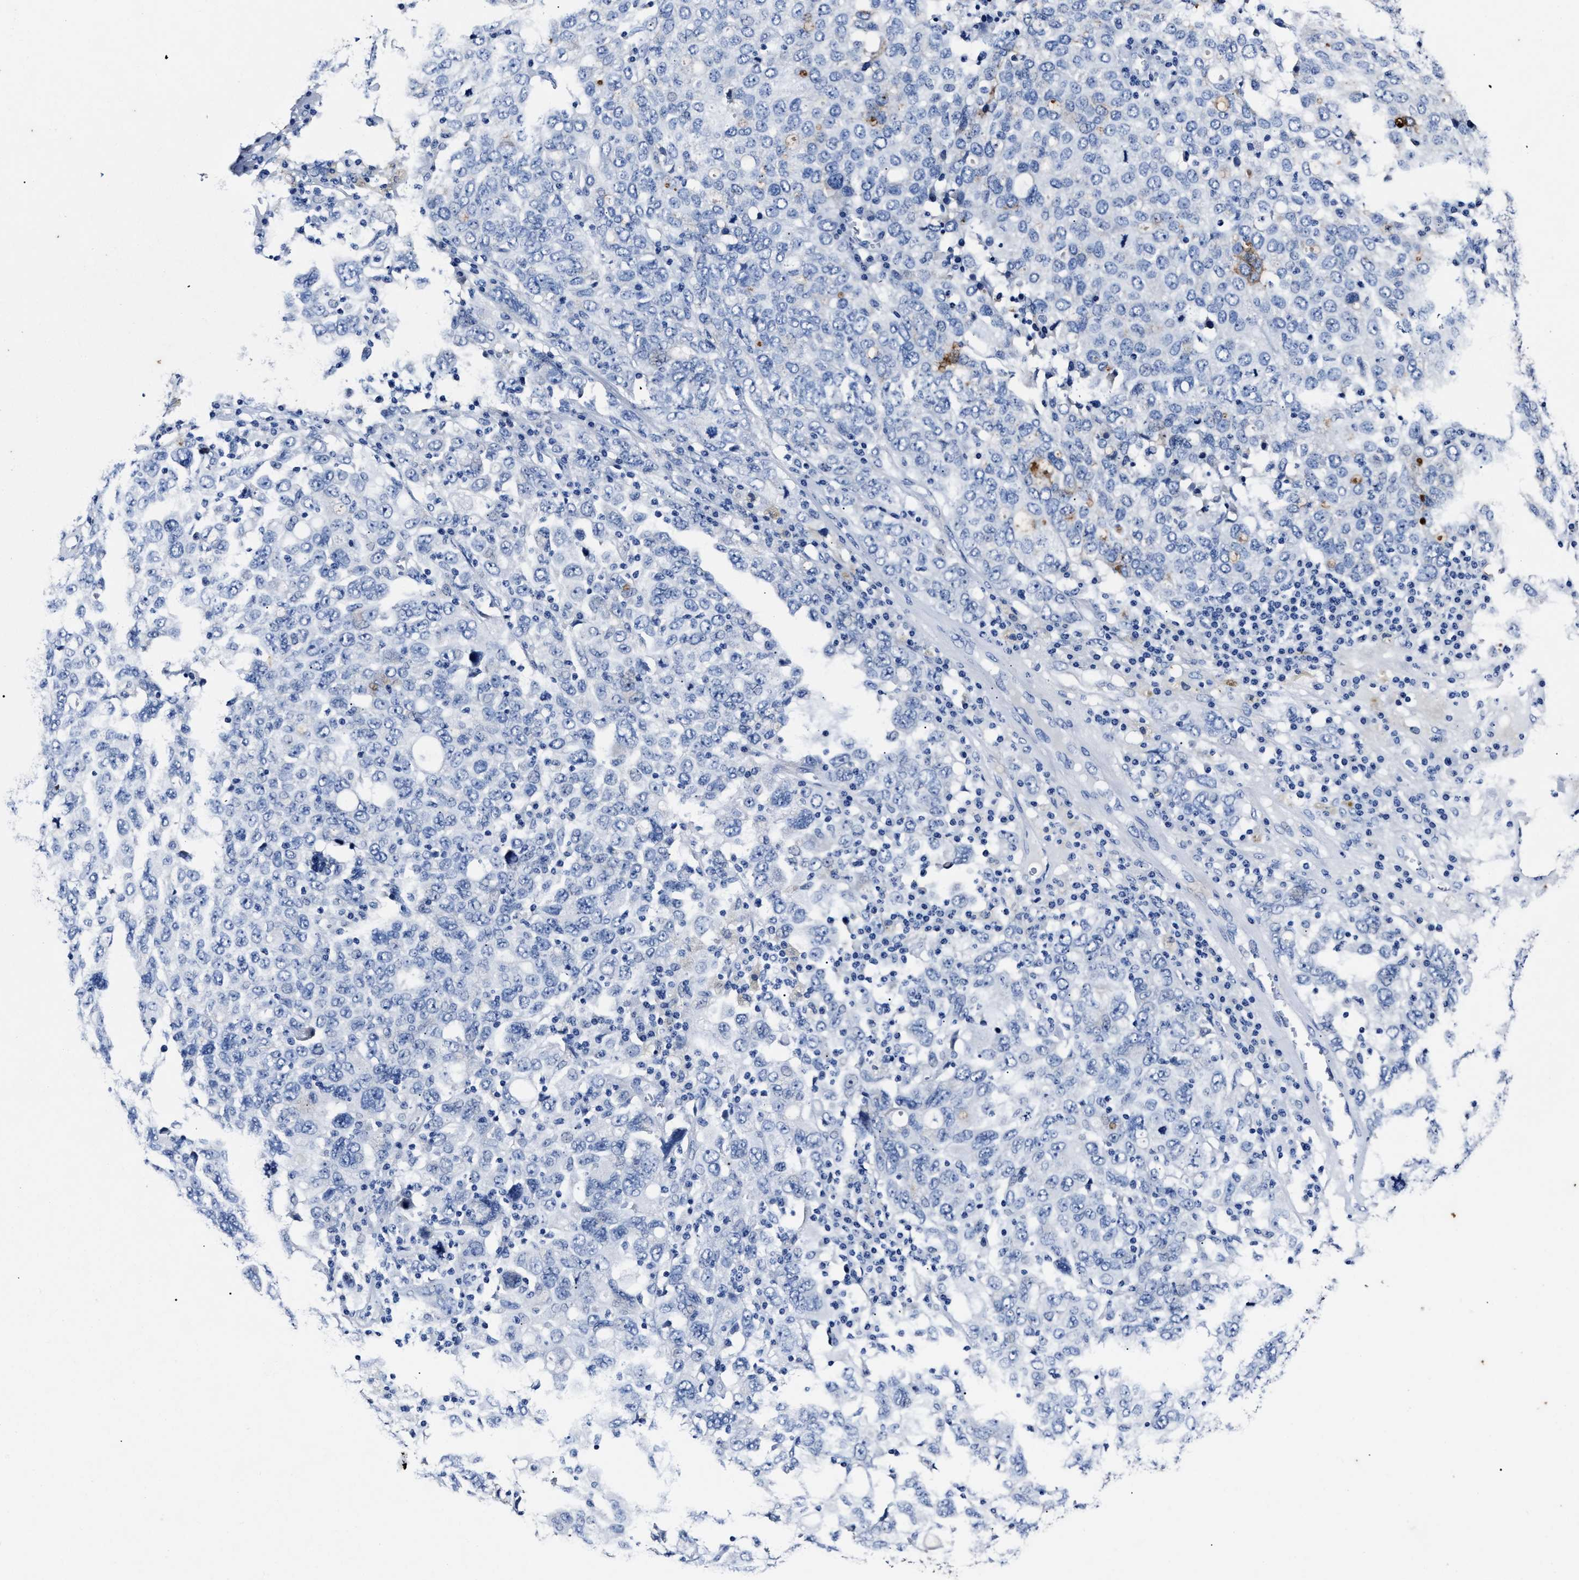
{"staining": {"intensity": "negative", "quantity": "none", "location": "none"}, "tissue": "ovarian cancer", "cell_type": "Tumor cells", "image_type": "cancer", "snomed": [{"axis": "morphology", "description": "Carcinoma, endometroid"}, {"axis": "topography", "description": "Ovary"}], "caption": "DAB immunohistochemical staining of endometroid carcinoma (ovarian) reveals no significant staining in tumor cells.", "gene": "ALPG", "patient": {"sex": "female", "age": 62}}